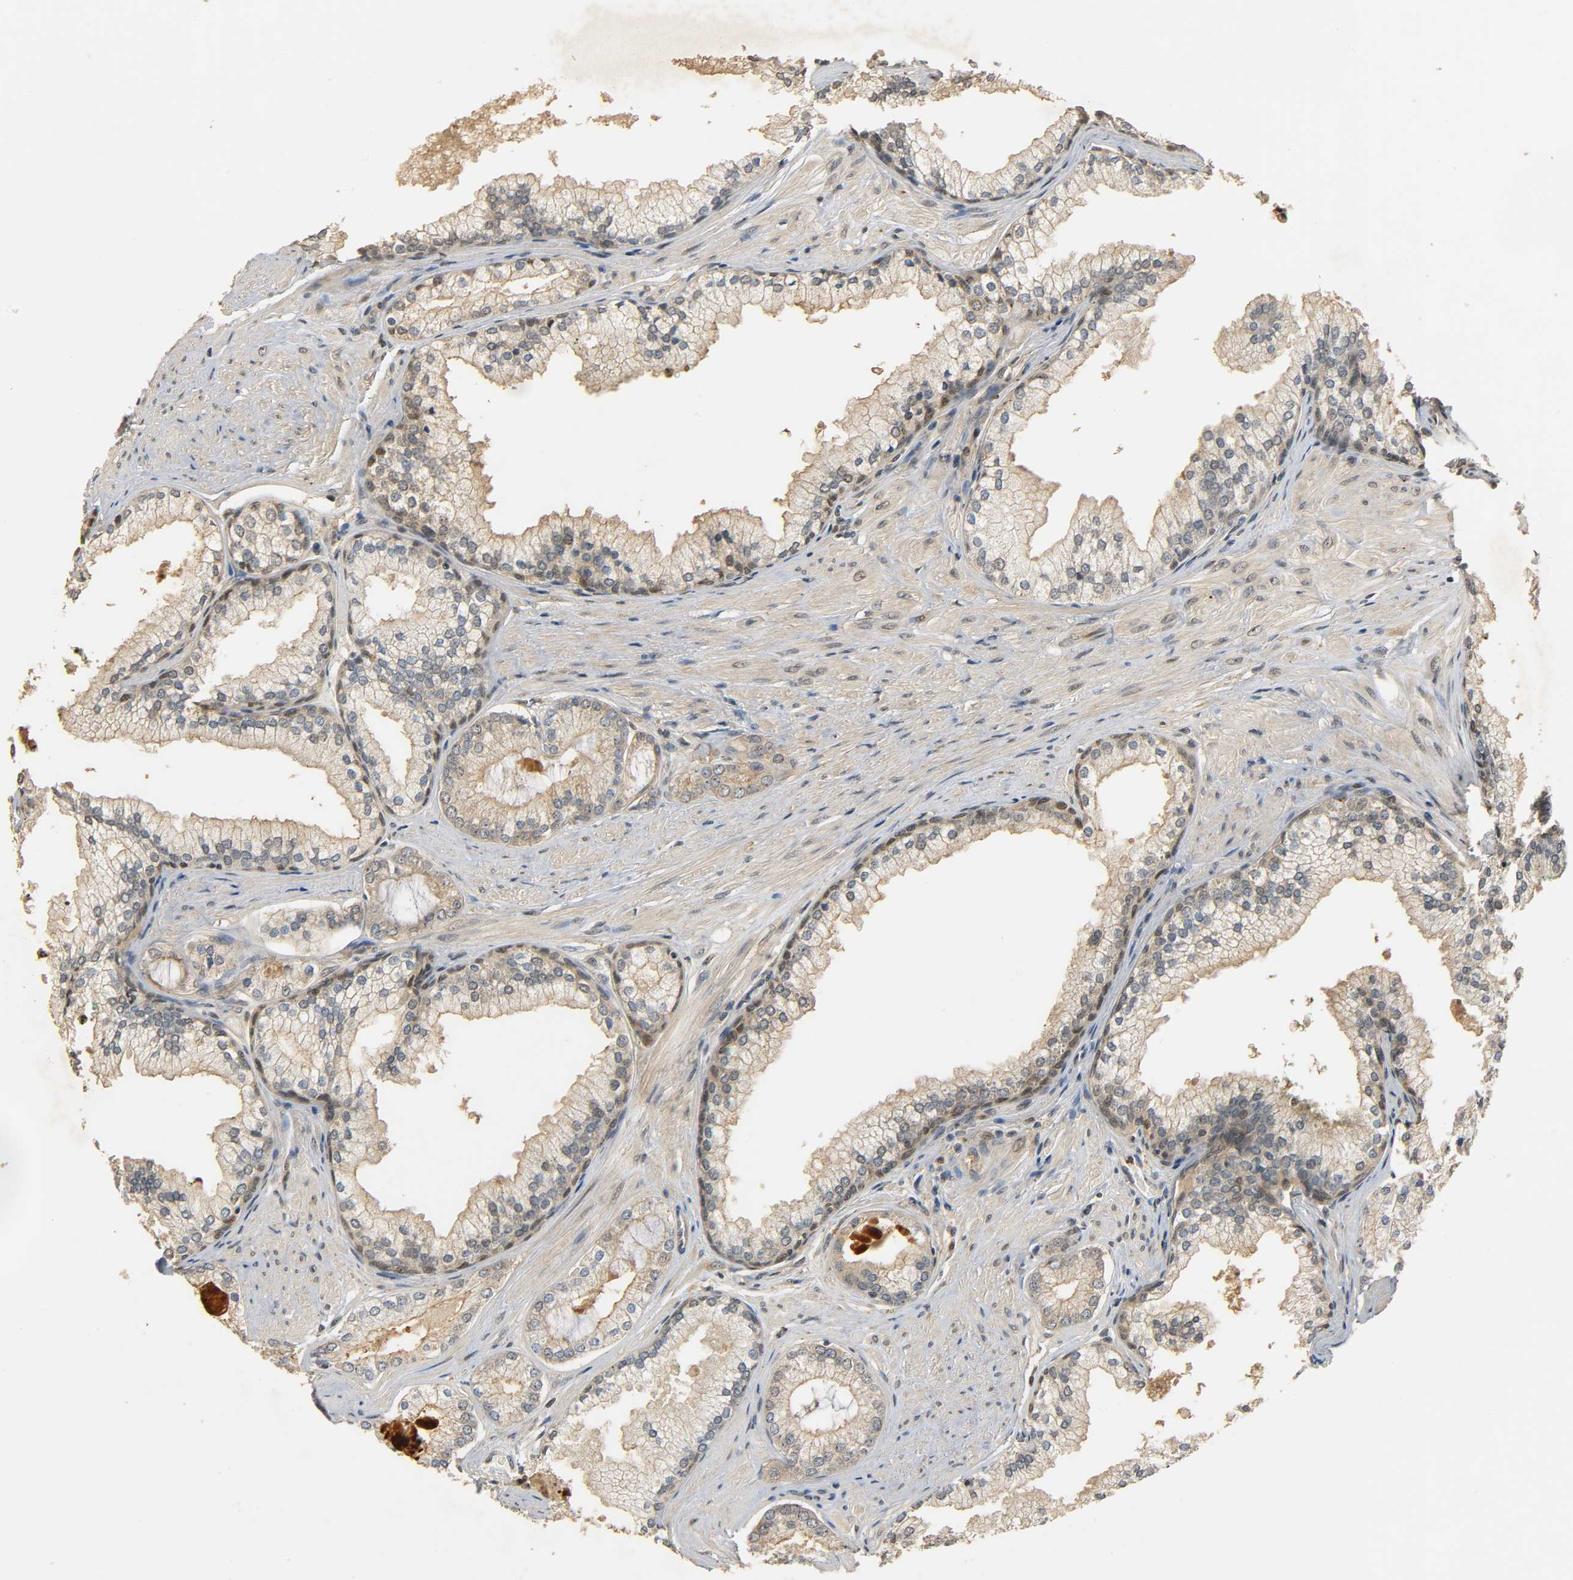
{"staining": {"intensity": "weak", "quantity": ">75%", "location": "cytoplasmic/membranous"}, "tissue": "prostate cancer", "cell_type": "Tumor cells", "image_type": "cancer", "snomed": [{"axis": "morphology", "description": "Adenocarcinoma, Low grade"}, {"axis": "topography", "description": "Prostate"}], "caption": "IHC (DAB) staining of human prostate cancer displays weak cytoplasmic/membranous protein expression in about >75% of tumor cells. (IHC, brightfield microscopy, high magnification).", "gene": "ZFPM2", "patient": {"sex": "male", "age": 71}}